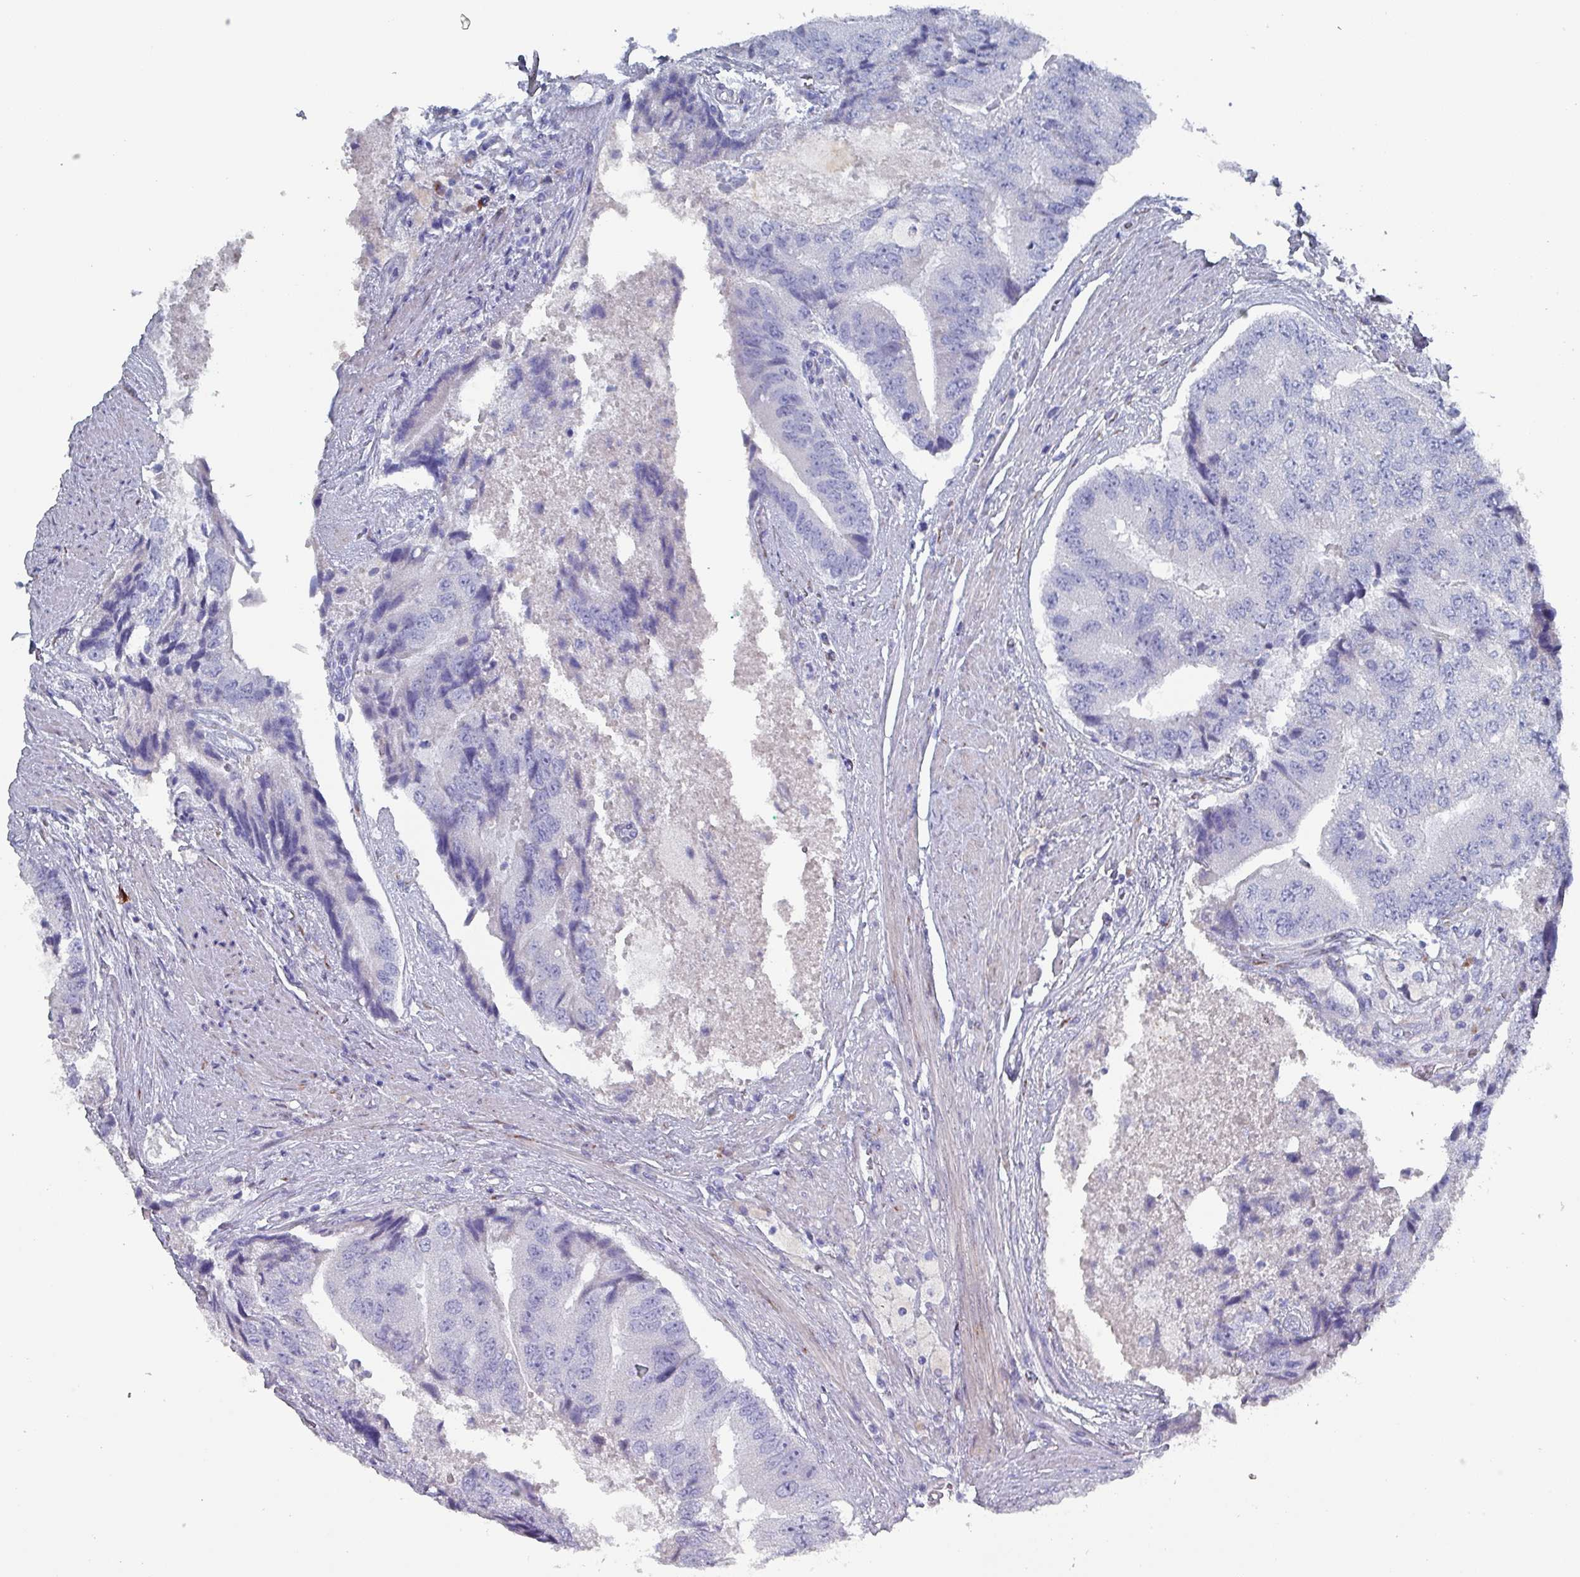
{"staining": {"intensity": "negative", "quantity": "none", "location": "none"}, "tissue": "prostate cancer", "cell_type": "Tumor cells", "image_type": "cancer", "snomed": [{"axis": "morphology", "description": "Adenocarcinoma, High grade"}, {"axis": "topography", "description": "Prostate"}], "caption": "An immunohistochemistry (IHC) image of adenocarcinoma (high-grade) (prostate) is shown. There is no staining in tumor cells of adenocarcinoma (high-grade) (prostate).", "gene": "DRD5", "patient": {"sex": "male", "age": 70}}